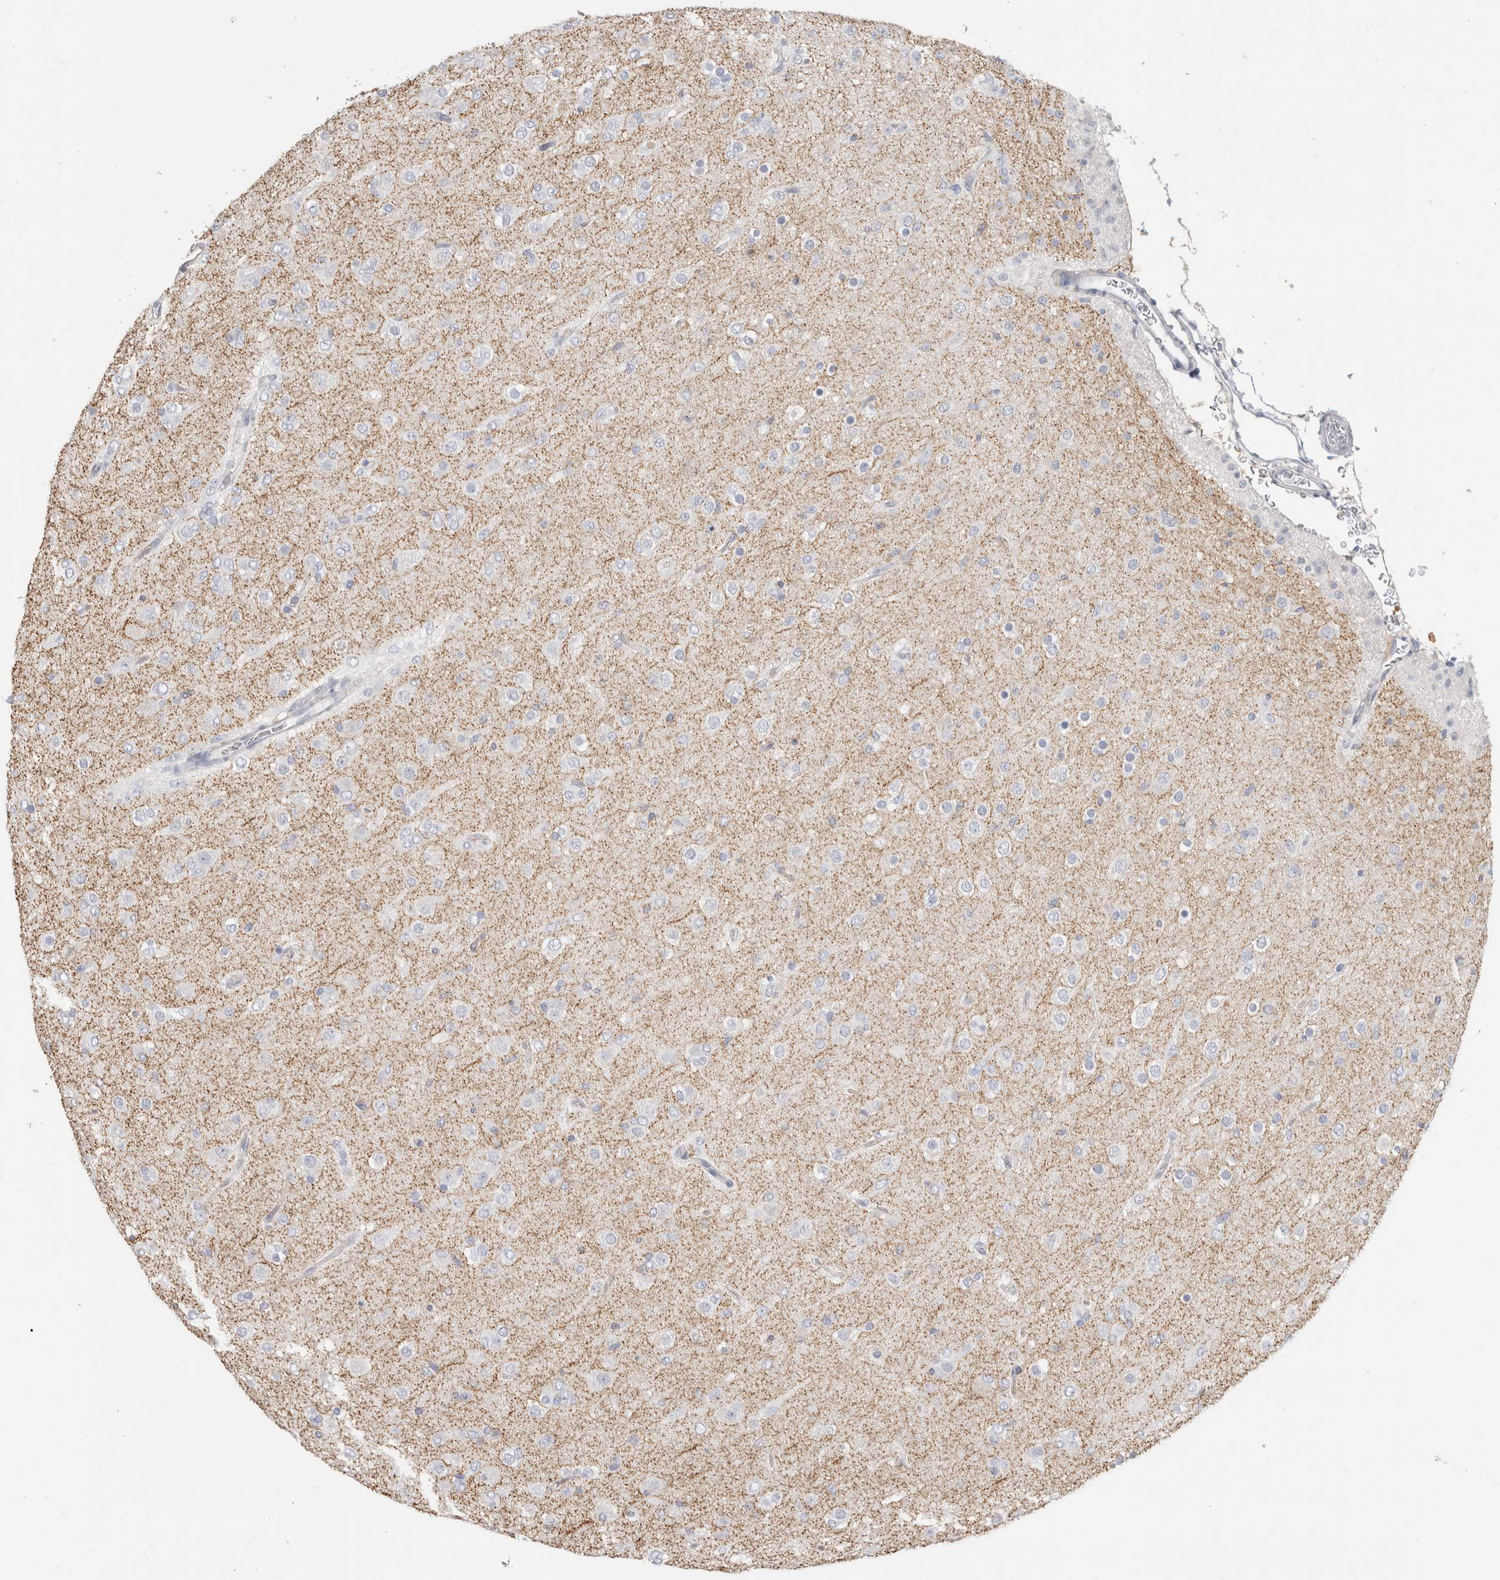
{"staining": {"intensity": "negative", "quantity": "none", "location": "none"}, "tissue": "glioma", "cell_type": "Tumor cells", "image_type": "cancer", "snomed": [{"axis": "morphology", "description": "Glioma, malignant, Low grade"}, {"axis": "topography", "description": "Brain"}], "caption": "The IHC histopathology image has no significant expression in tumor cells of glioma tissue. (DAB immunohistochemistry with hematoxylin counter stain).", "gene": "SLC6A1", "patient": {"sex": "male", "age": 65}}